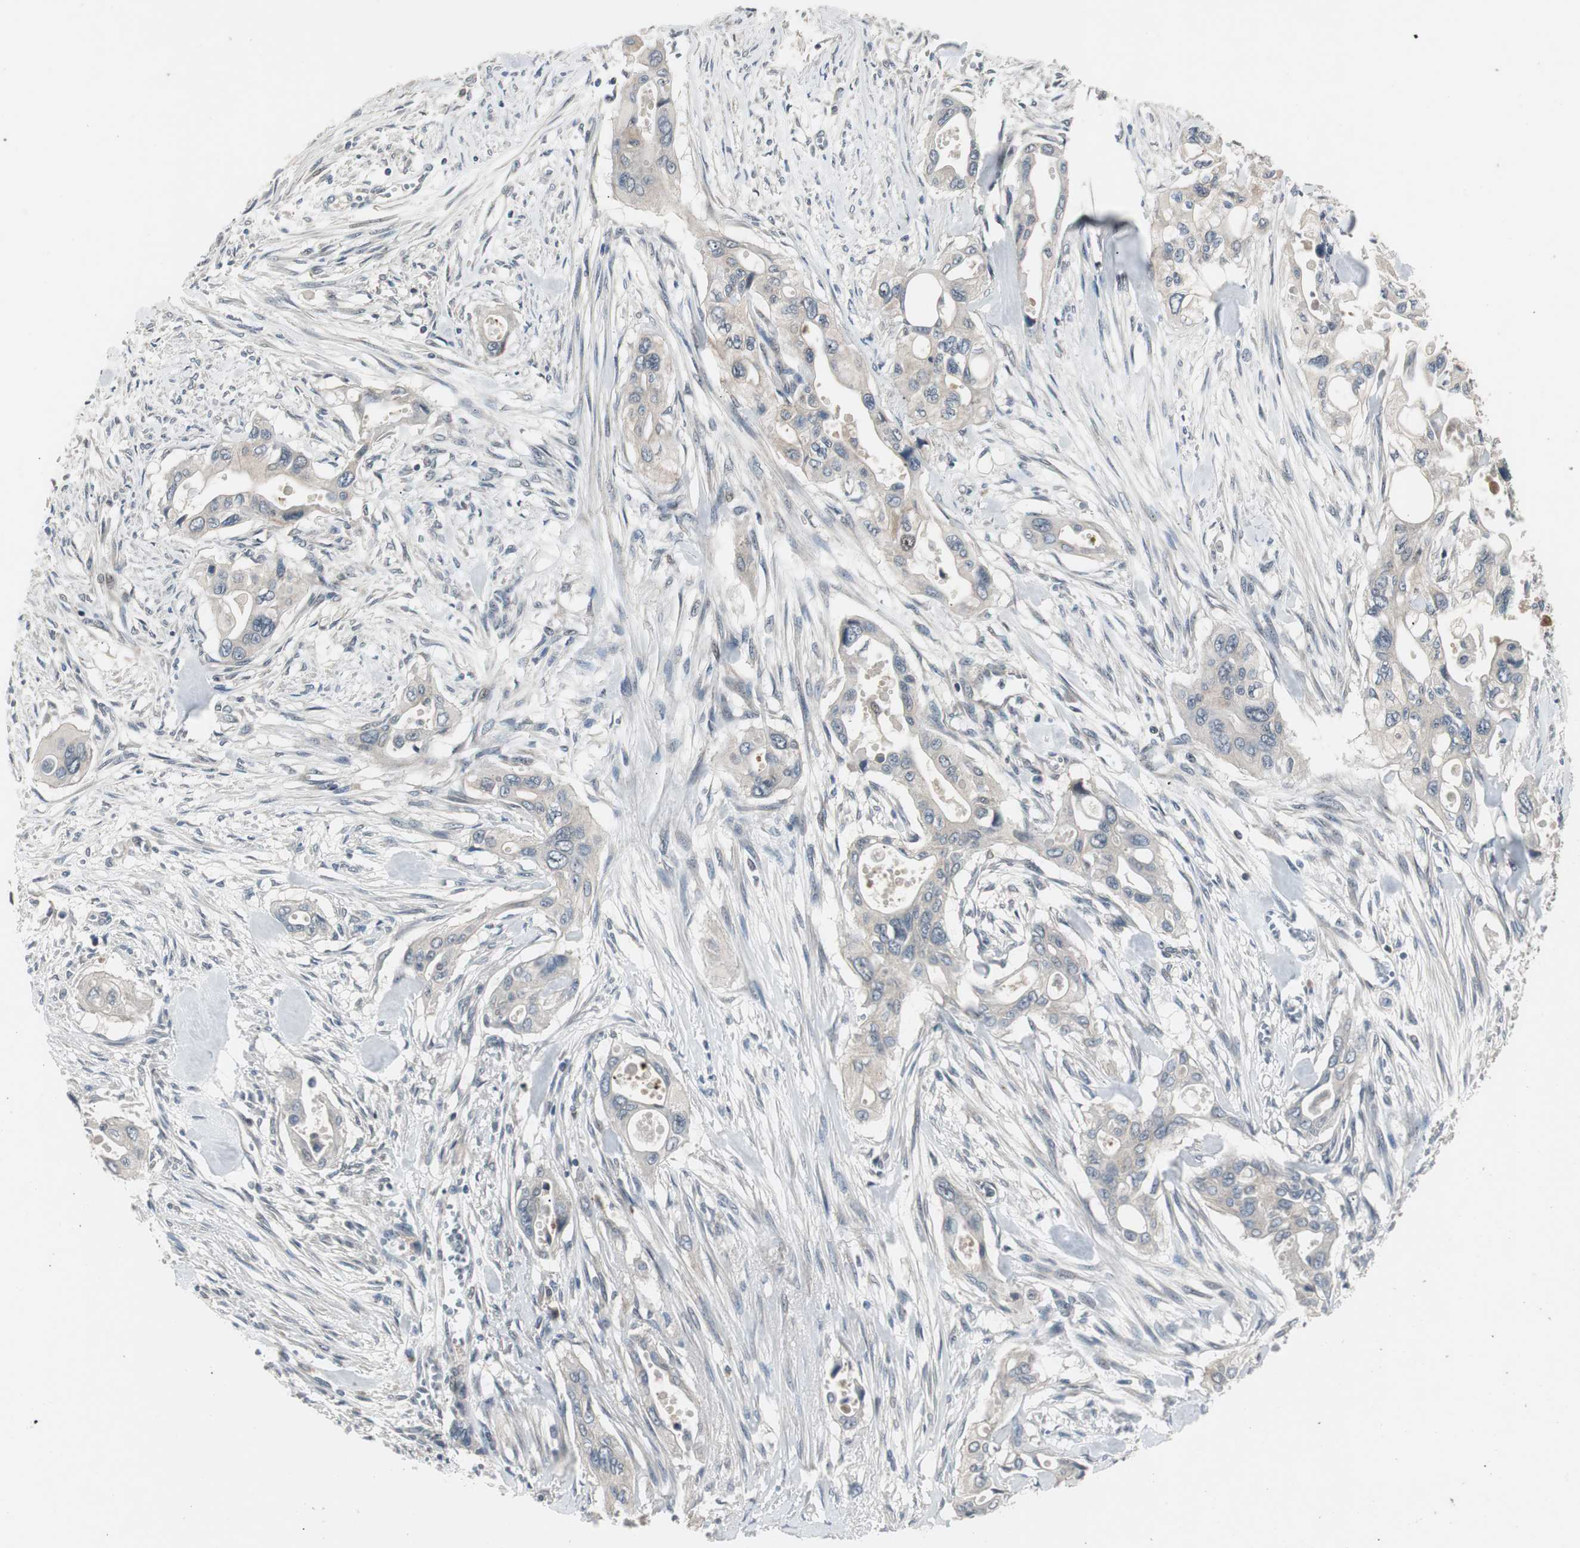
{"staining": {"intensity": "weak", "quantity": ">75%", "location": "cytoplasmic/membranous"}, "tissue": "pancreatic cancer", "cell_type": "Tumor cells", "image_type": "cancer", "snomed": [{"axis": "morphology", "description": "Adenocarcinoma, NOS"}, {"axis": "topography", "description": "Pancreas"}], "caption": "The photomicrograph shows staining of pancreatic adenocarcinoma, revealing weak cytoplasmic/membranous protein staining (brown color) within tumor cells. The protein is stained brown, and the nuclei are stained in blue (DAB IHC with brightfield microscopy, high magnification).", "gene": "ZMPSTE24", "patient": {"sex": "male", "age": 77}}